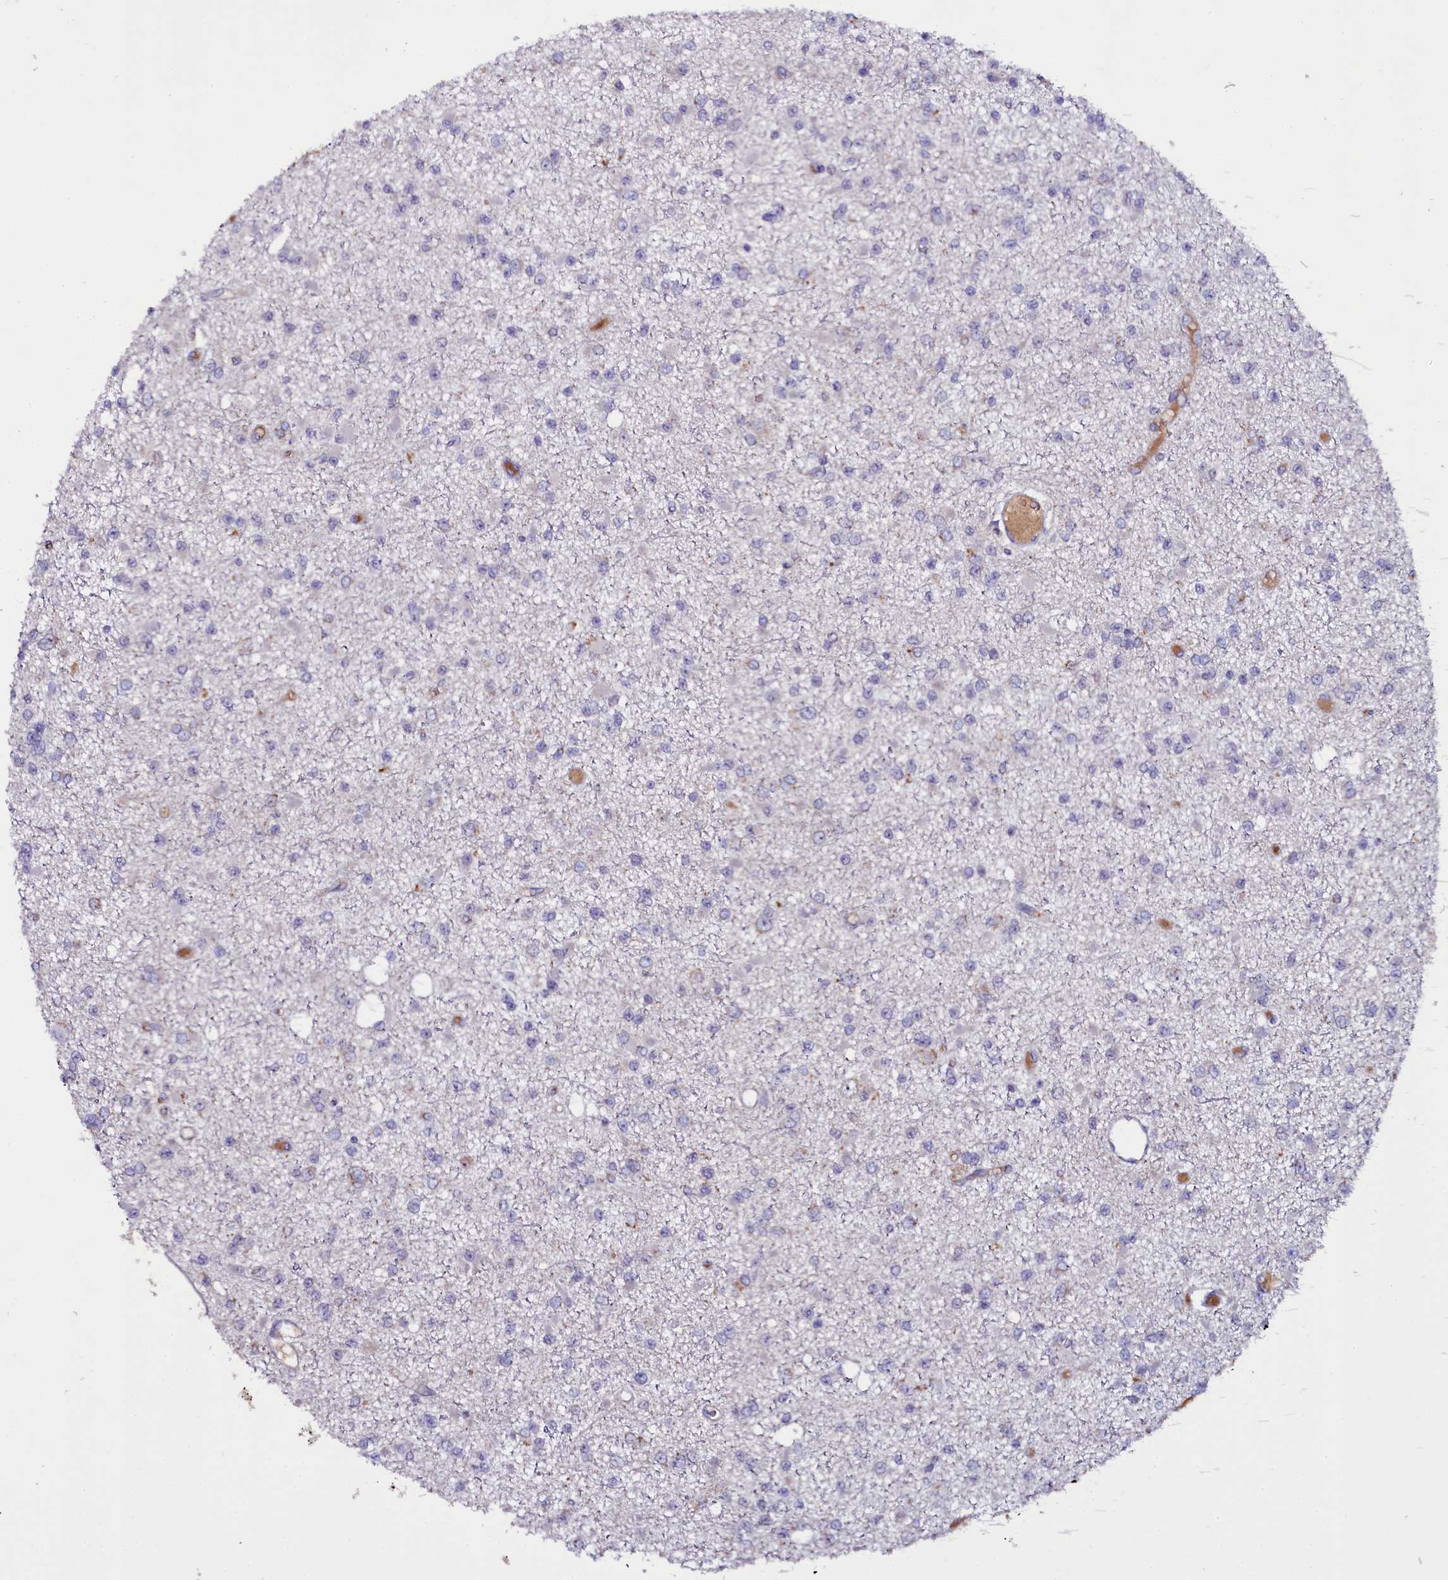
{"staining": {"intensity": "negative", "quantity": "none", "location": "none"}, "tissue": "glioma", "cell_type": "Tumor cells", "image_type": "cancer", "snomed": [{"axis": "morphology", "description": "Glioma, malignant, Low grade"}, {"axis": "topography", "description": "Brain"}], "caption": "Malignant low-grade glioma stained for a protein using immunohistochemistry (IHC) displays no positivity tumor cells.", "gene": "NAA80", "patient": {"sex": "female", "age": 22}}